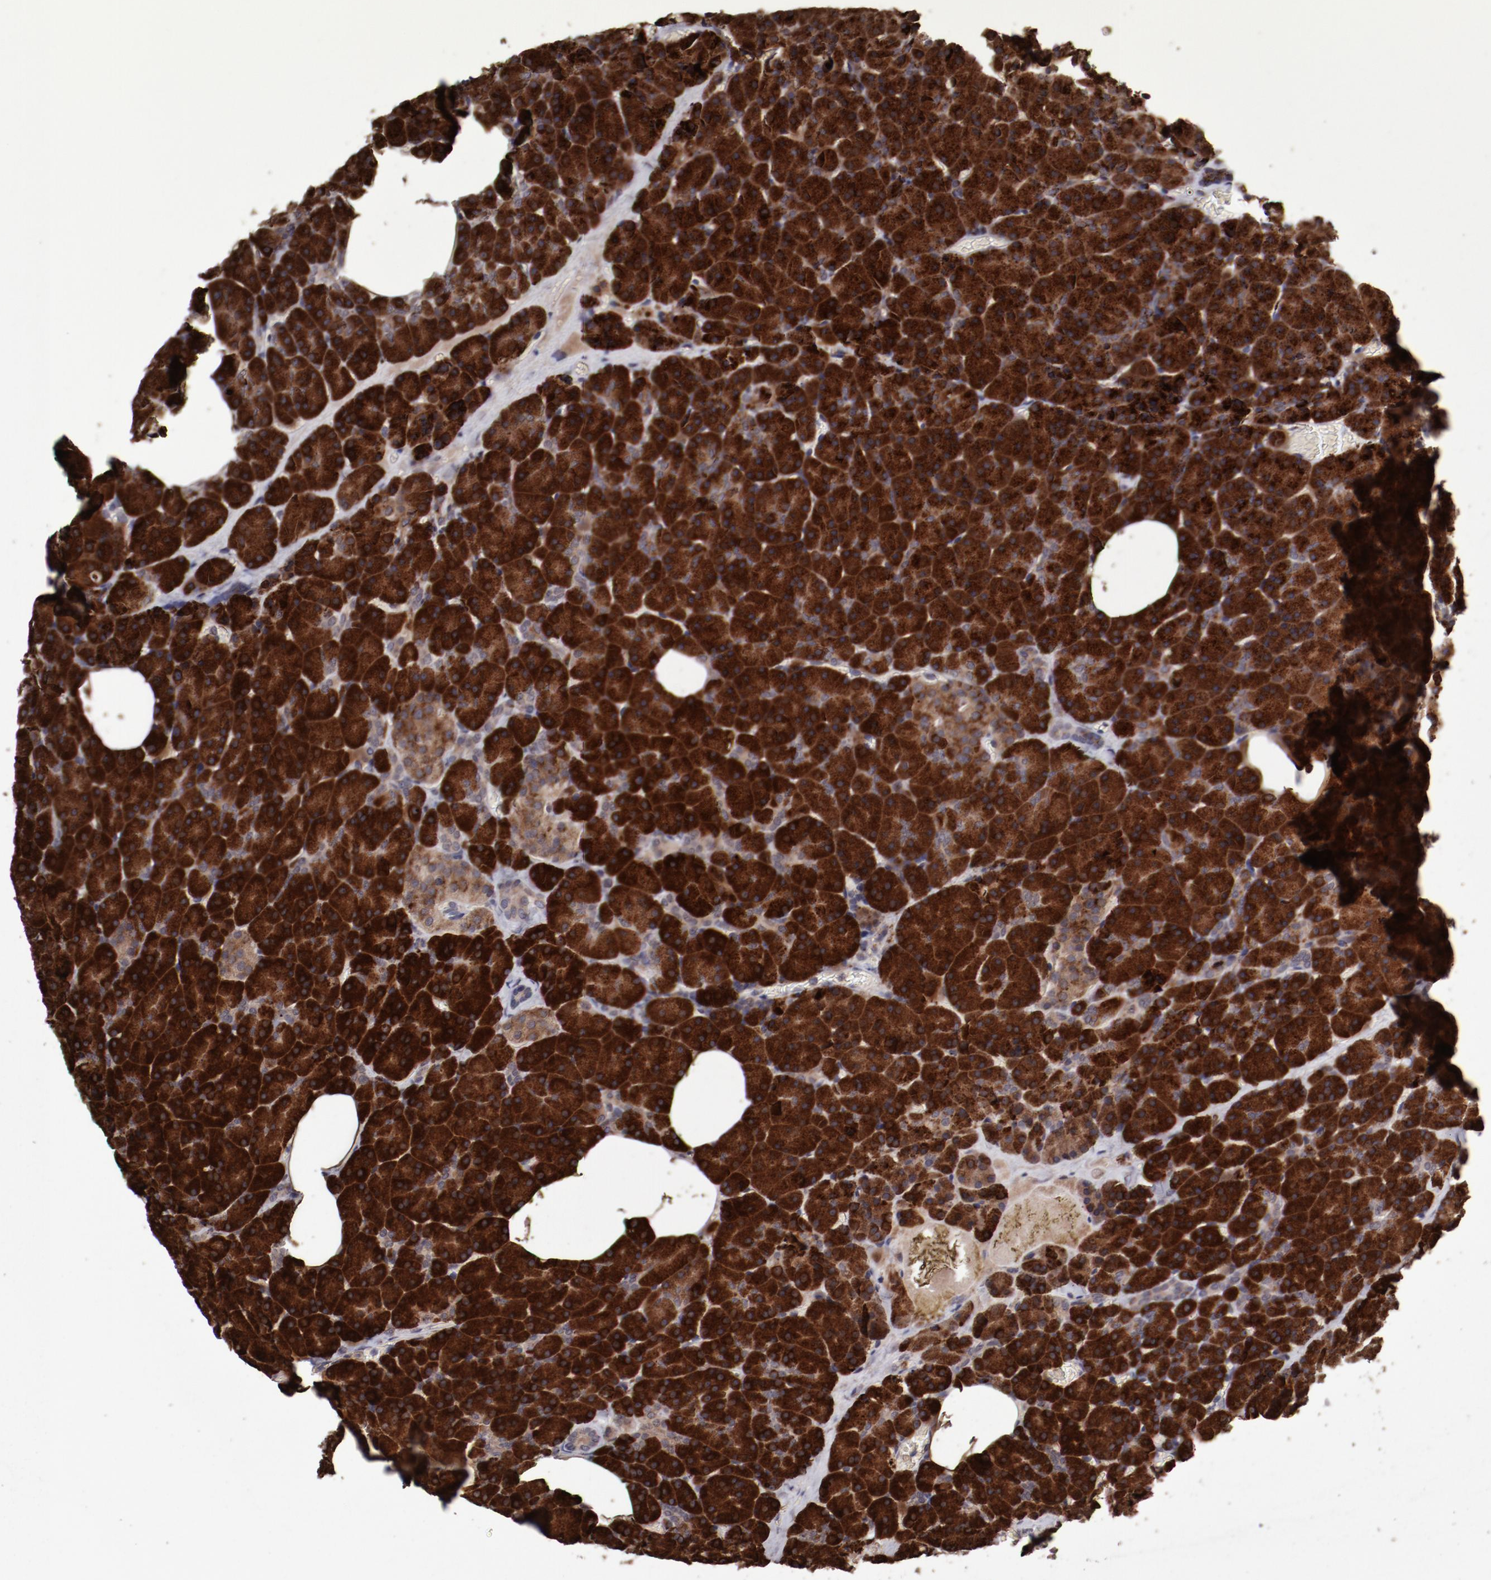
{"staining": {"intensity": "strong", "quantity": ">75%", "location": "cytoplasmic/membranous"}, "tissue": "carcinoid", "cell_type": "Tumor cells", "image_type": "cancer", "snomed": [{"axis": "morphology", "description": "Normal tissue, NOS"}, {"axis": "morphology", "description": "Carcinoid, malignant, NOS"}, {"axis": "topography", "description": "Pancreas"}], "caption": "An IHC photomicrograph of tumor tissue is shown. Protein staining in brown highlights strong cytoplasmic/membranous positivity in carcinoid within tumor cells. The staining was performed using DAB (3,3'-diaminobenzidine), with brown indicating positive protein expression. Nuclei are stained blue with hematoxylin.", "gene": "IL12A", "patient": {"sex": "female", "age": 35}}